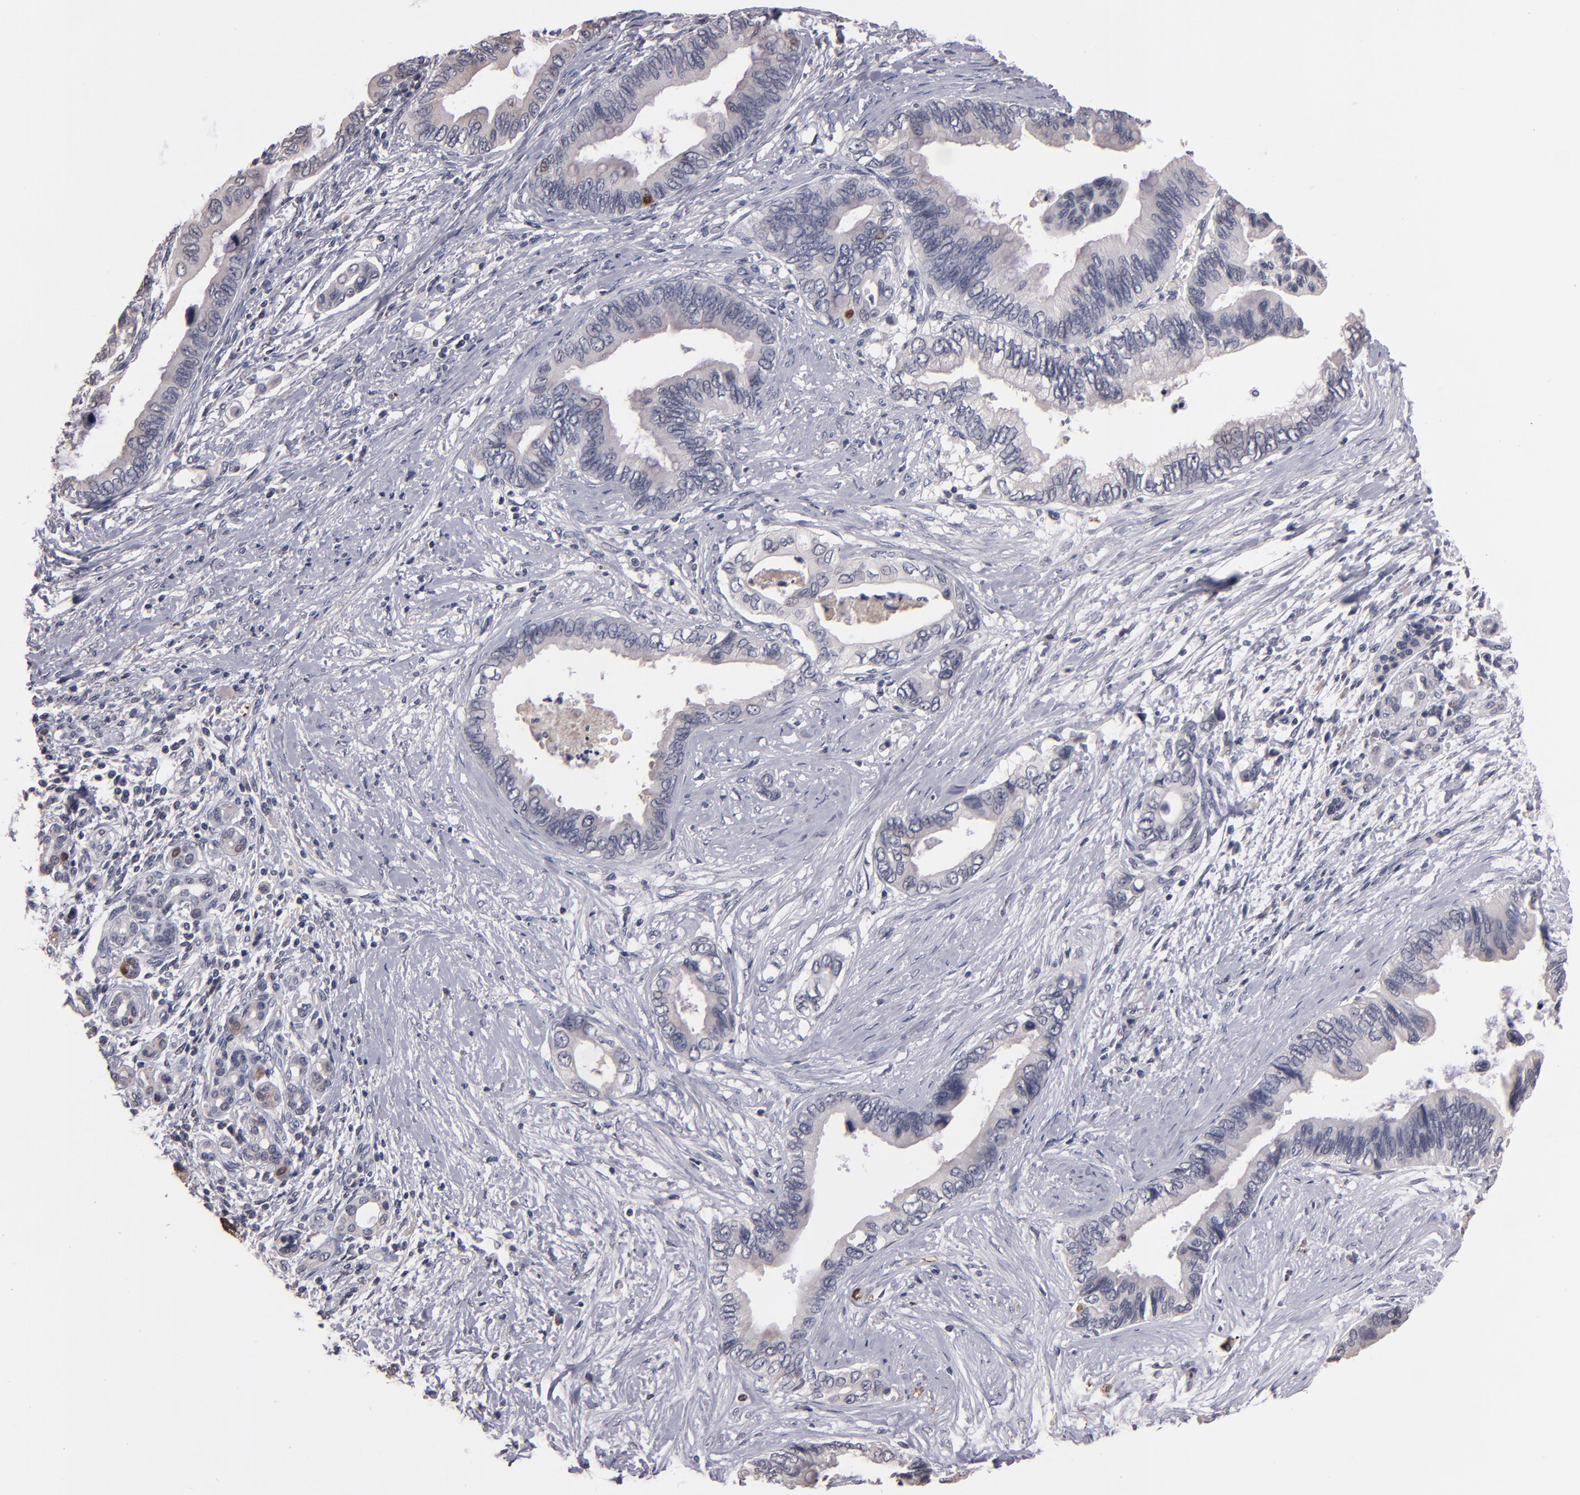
{"staining": {"intensity": "negative", "quantity": "none", "location": "none"}, "tissue": "pancreatic cancer", "cell_type": "Tumor cells", "image_type": "cancer", "snomed": [{"axis": "morphology", "description": "Adenocarcinoma, NOS"}, {"axis": "topography", "description": "Pancreas"}], "caption": "High magnification brightfield microscopy of pancreatic cancer stained with DAB (brown) and counterstained with hematoxylin (blue): tumor cells show no significant positivity.", "gene": "S100A1", "patient": {"sex": "female", "age": 66}}